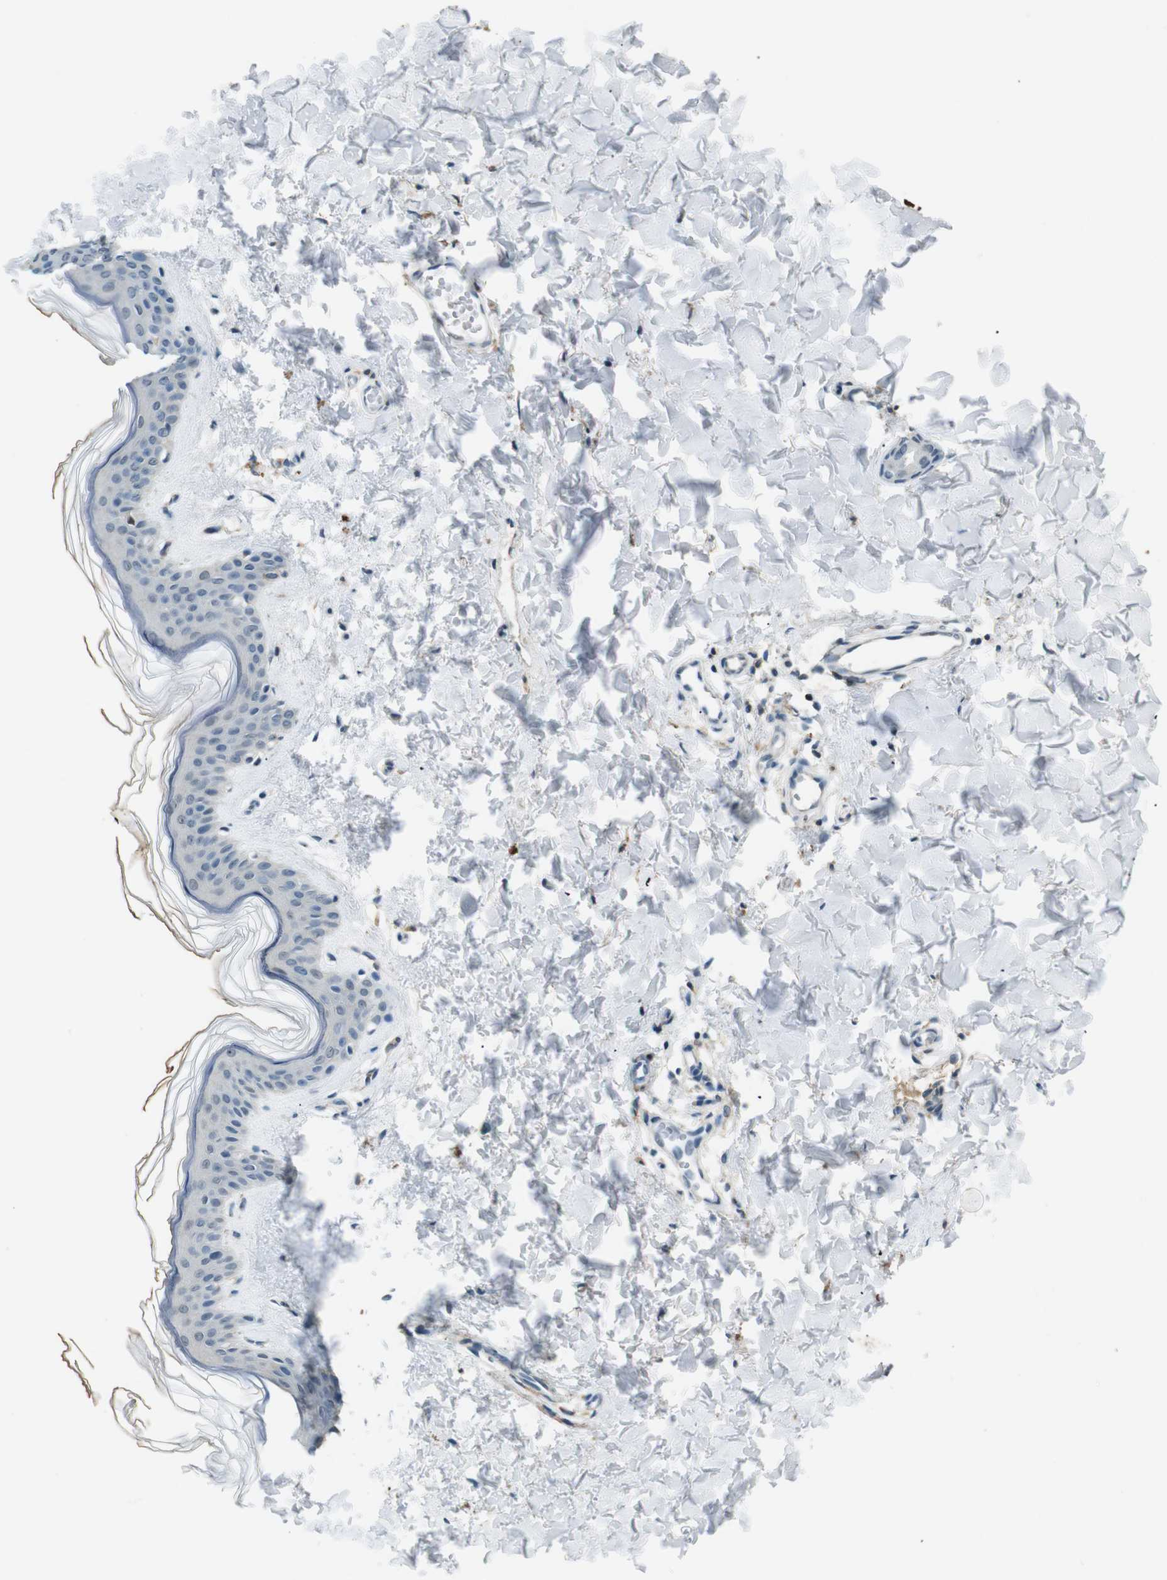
{"staining": {"intensity": "negative", "quantity": "none", "location": "none"}, "tissue": "skin", "cell_type": "Fibroblasts", "image_type": "normal", "snomed": [{"axis": "morphology", "description": "Normal tissue, NOS"}, {"axis": "topography", "description": "Skin"}], "caption": "The photomicrograph exhibits no staining of fibroblasts in normal skin. (Brightfield microscopy of DAB IHC at high magnification).", "gene": "MAGI2", "patient": {"sex": "female", "age": 41}}